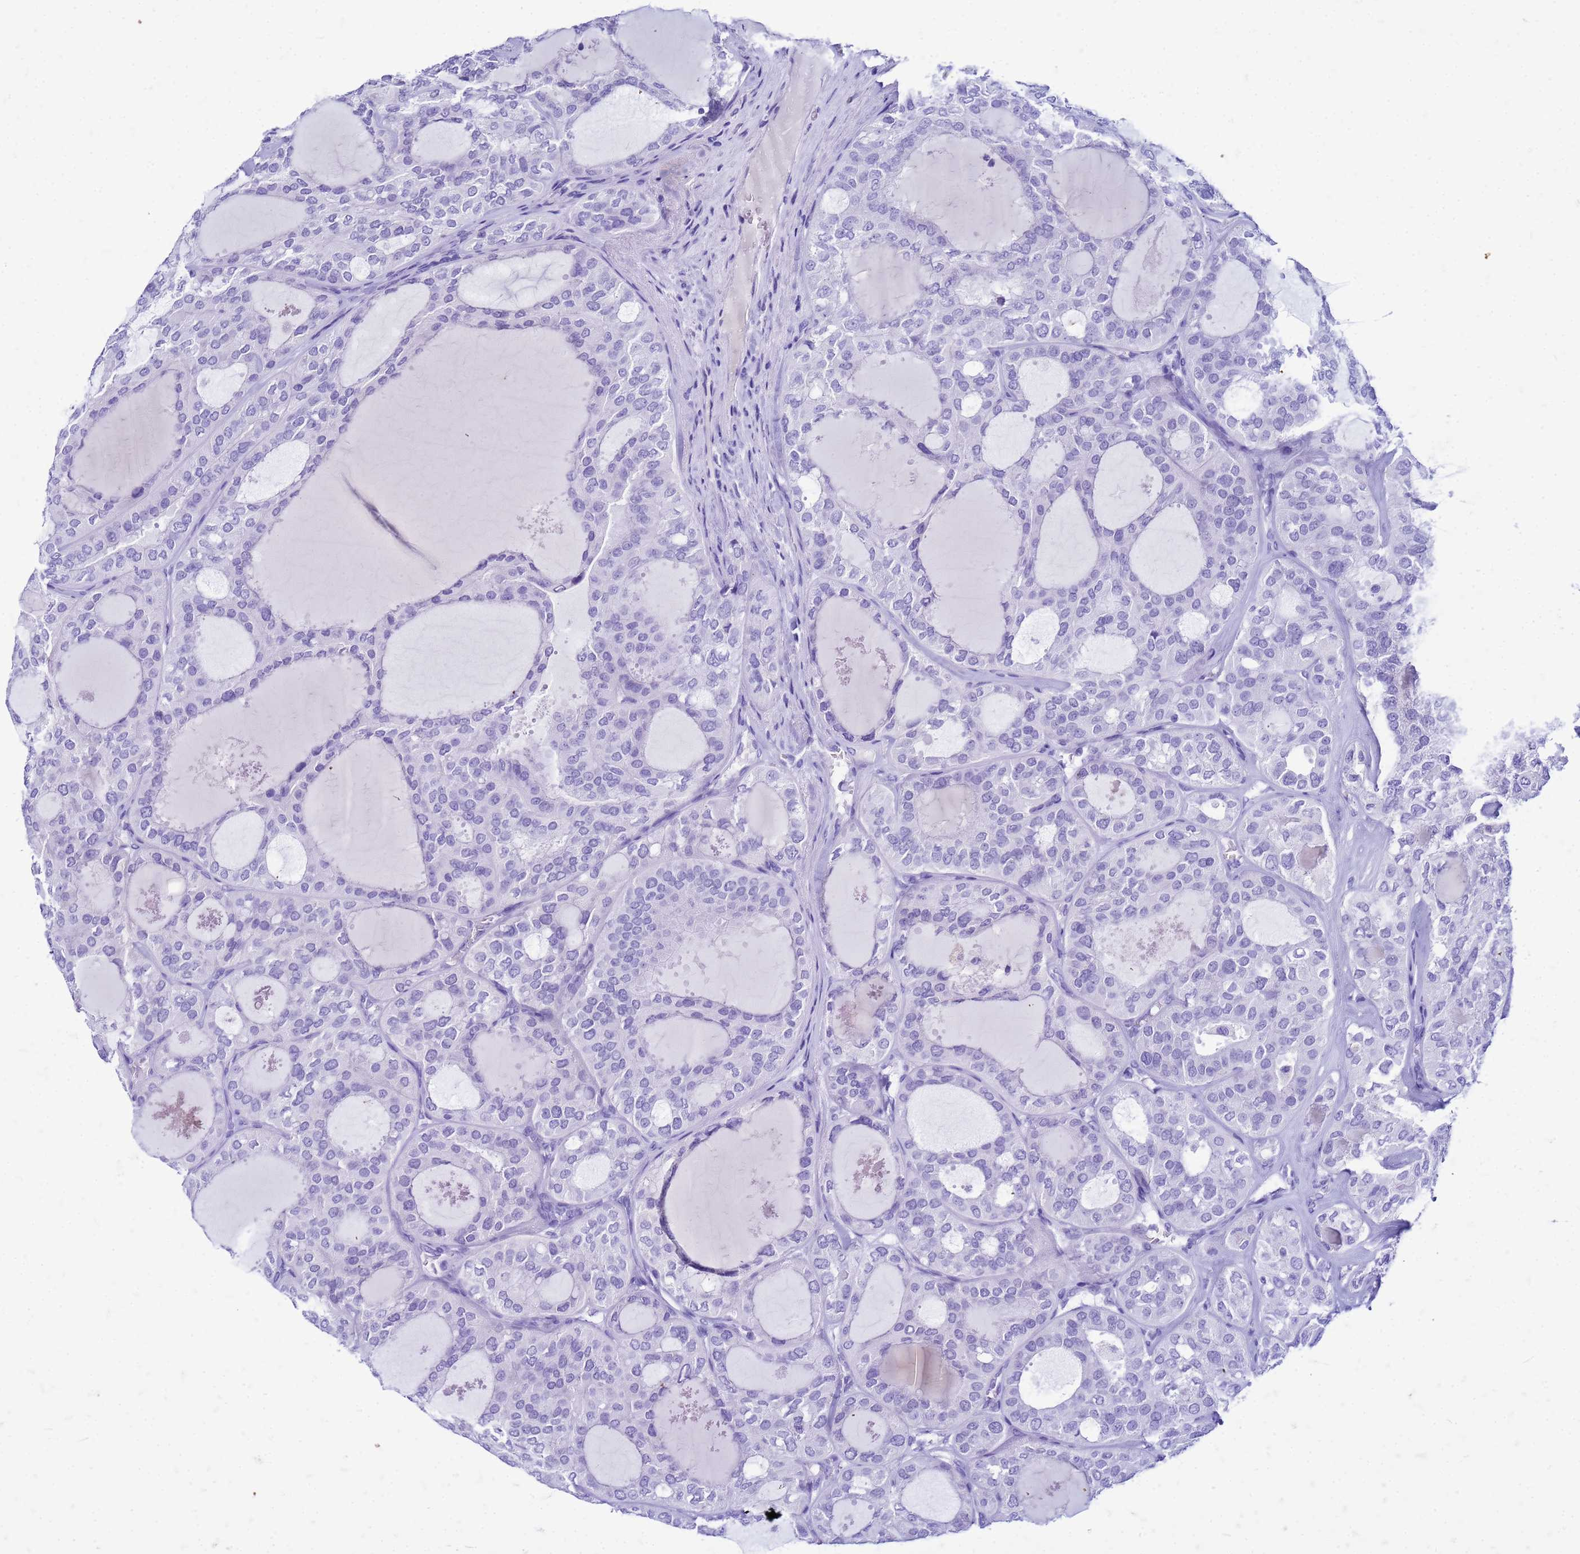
{"staining": {"intensity": "negative", "quantity": "none", "location": "none"}, "tissue": "thyroid cancer", "cell_type": "Tumor cells", "image_type": "cancer", "snomed": [{"axis": "morphology", "description": "Follicular adenoma carcinoma, NOS"}, {"axis": "topography", "description": "Thyroid gland"}], "caption": "Micrograph shows no significant protein positivity in tumor cells of follicular adenoma carcinoma (thyroid). Nuclei are stained in blue.", "gene": "CFAP100", "patient": {"sex": "male", "age": 75}}